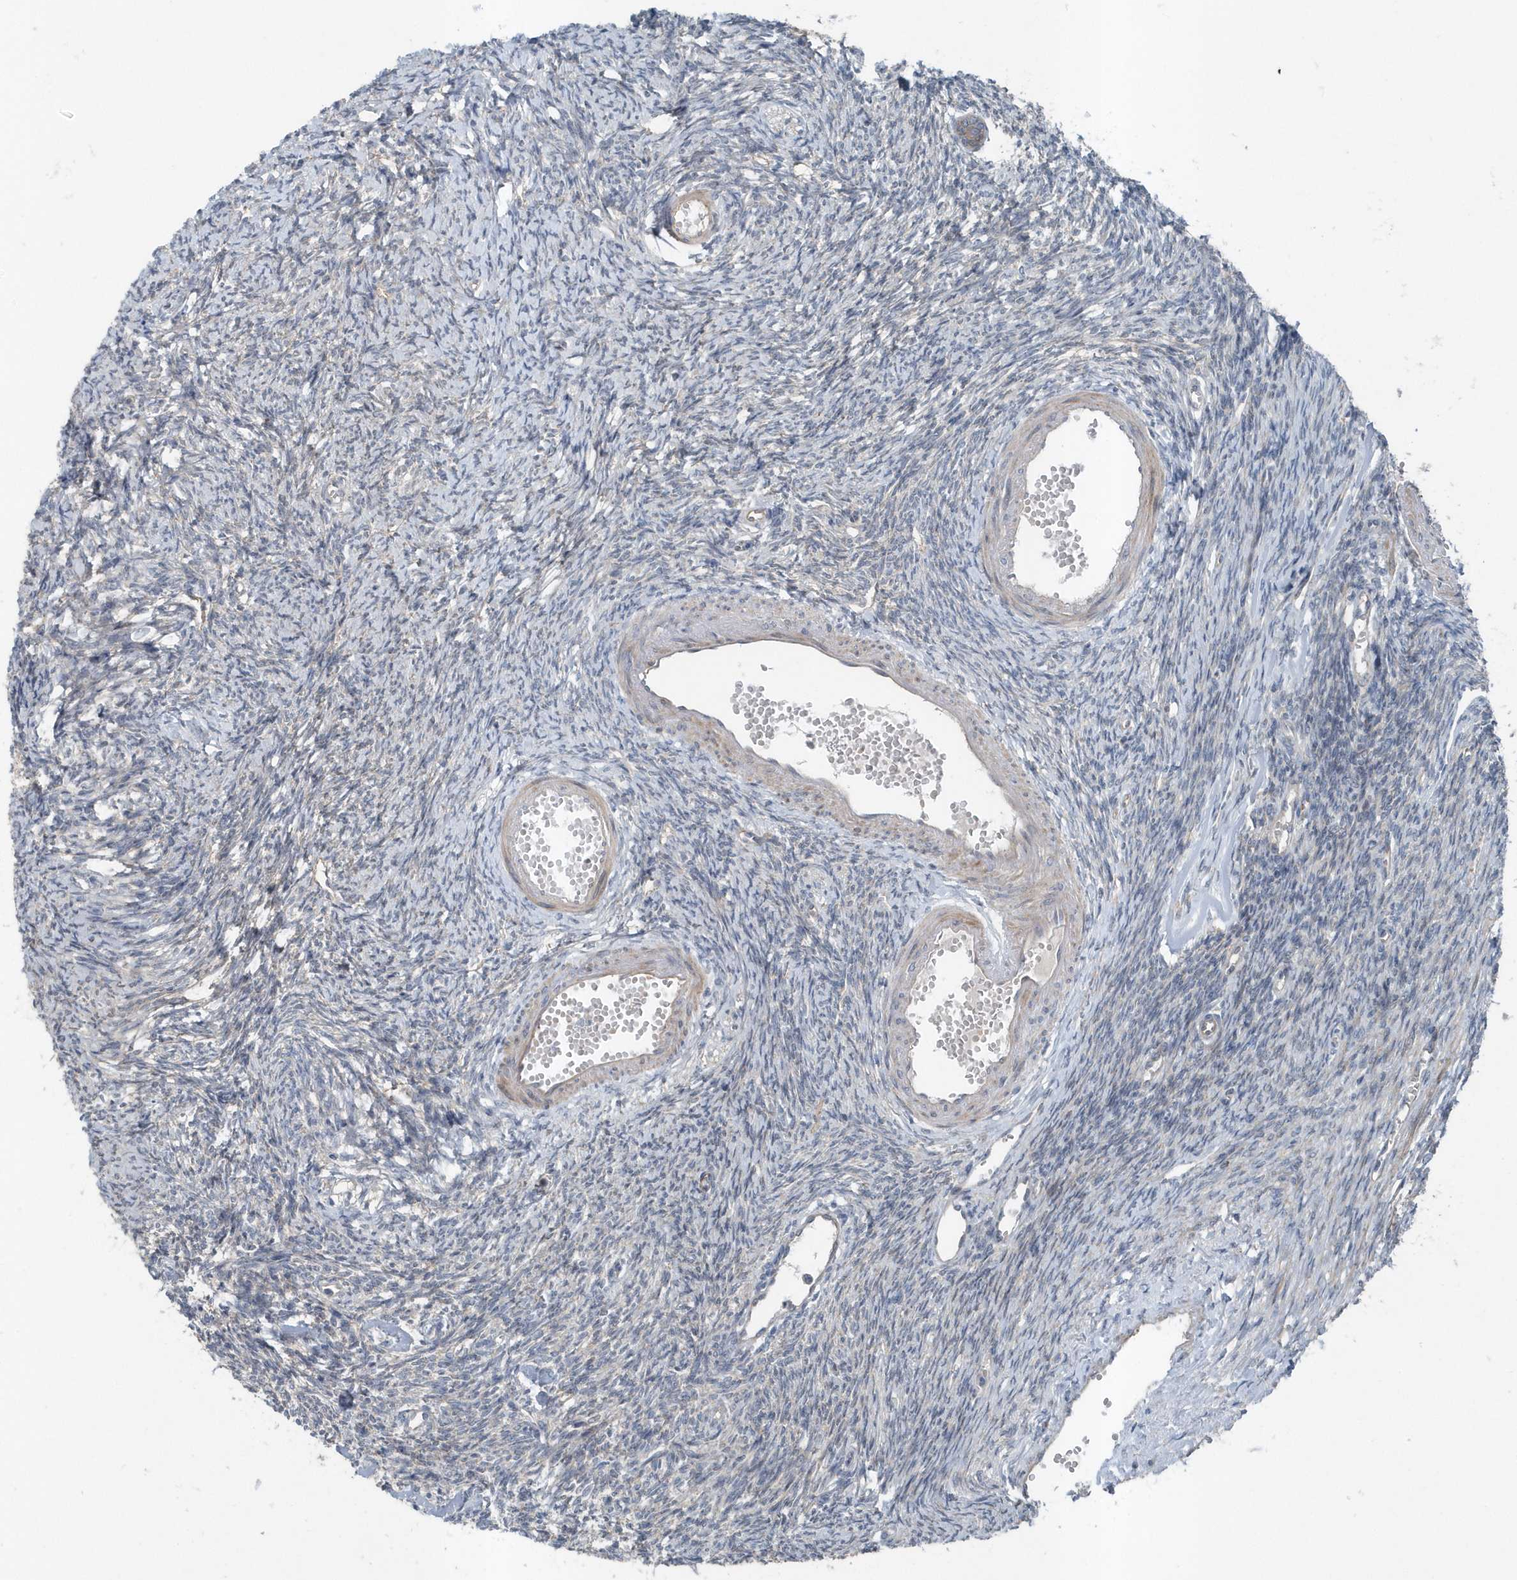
{"staining": {"intensity": "weak", "quantity": "<25%", "location": "cytoplasmic/membranous"}, "tissue": "ovary", "cell_type": "Ovarian stroma cells", "image_type": "normal", "snomed": [{"axis": "morphology", "description": "Normal tissue, NOS"}, {"axis": "morphology", "description": "Cyst, NOS"}, {"axis": "topography", "description": "Ovary"}], "caption": "This is a micrograph of immunohistochemistry staining of unremarkable ovary, which shows no positivity in ovarian stroma cells.", "gene": "MCC", "patient": {"sex": "female", "age": 33}}